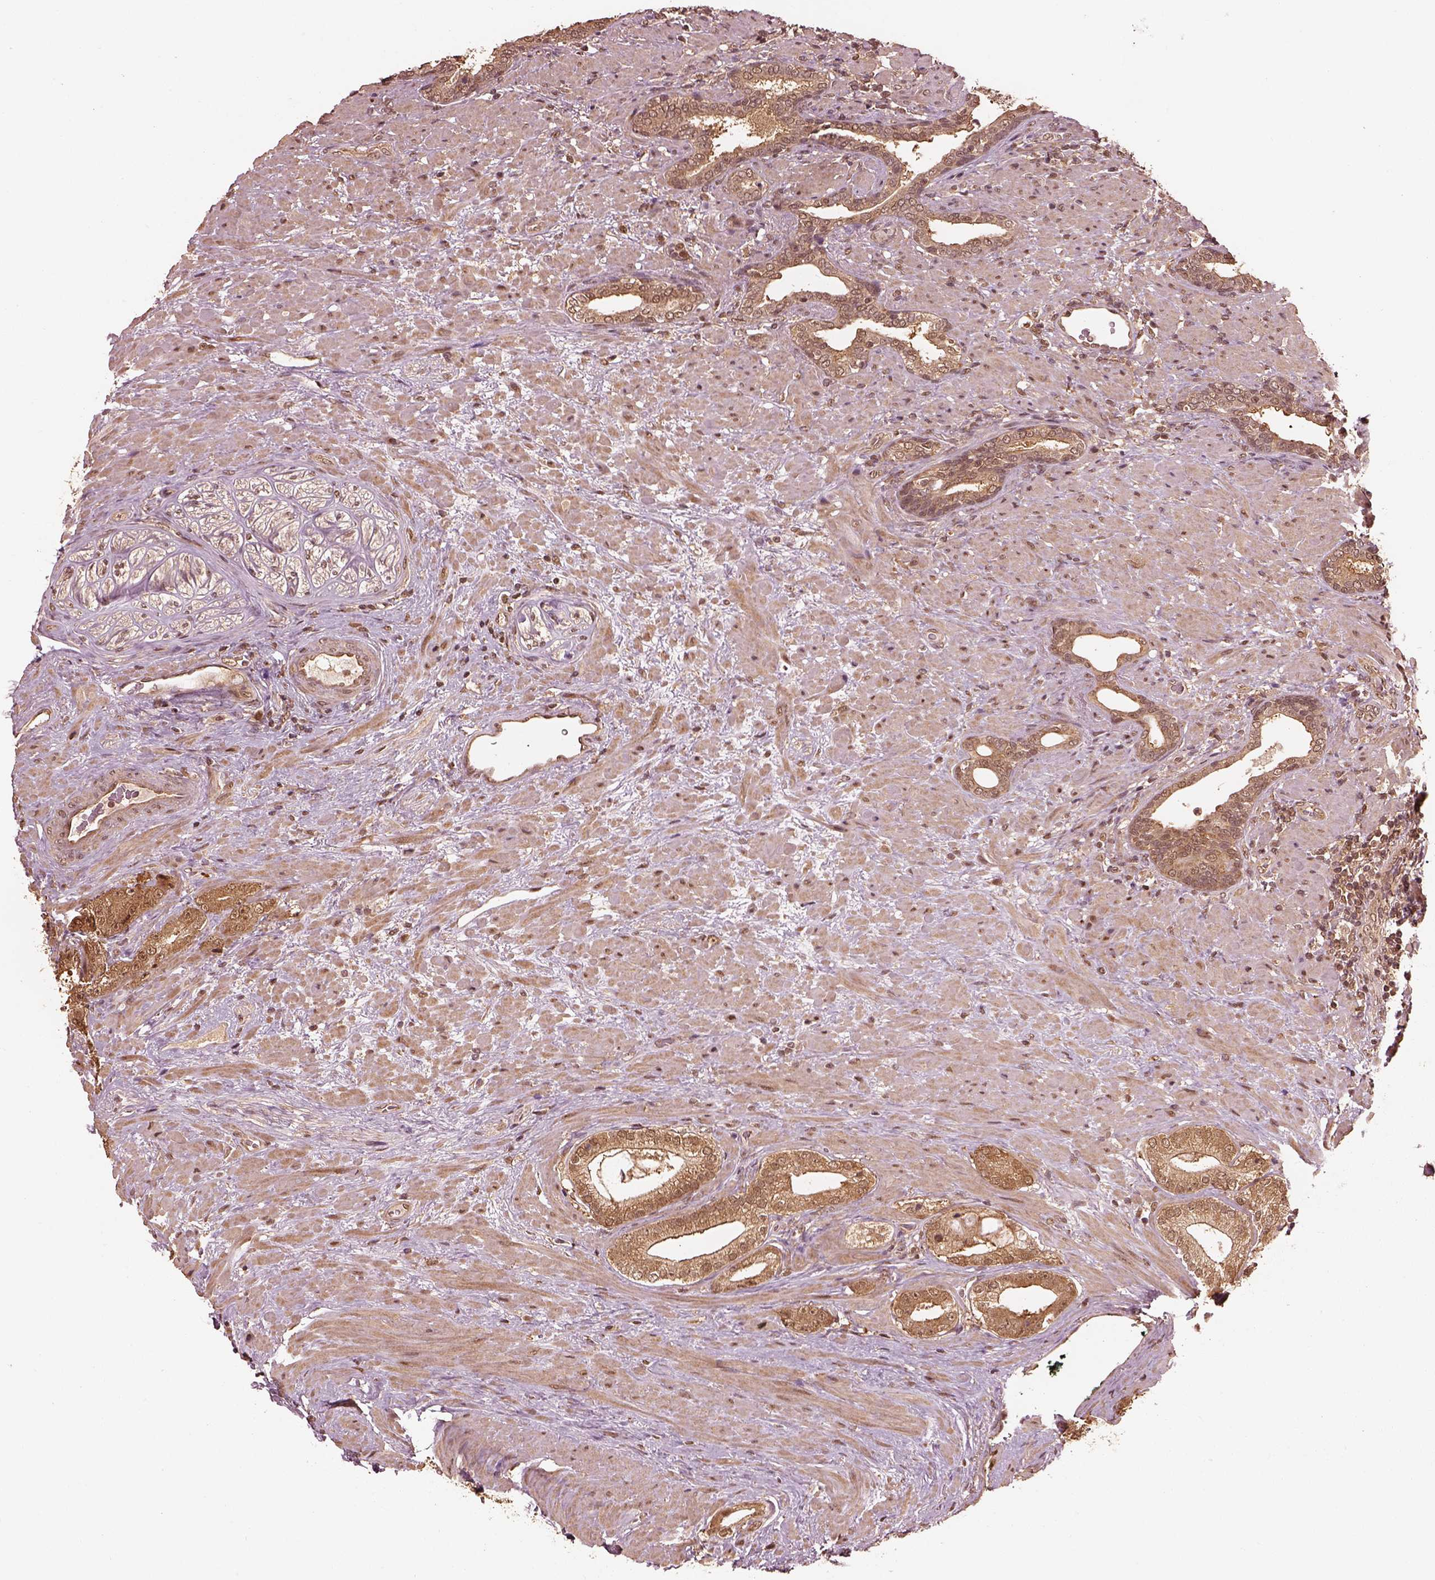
{"staining": {"intensity": "moderate", "quantity": ">75%", "location": "cytoplasmic/membranous"}, "tissue": "prostate cancer", "cell_type": "Tumor cells", "image_type": "cancer", "snomed": [{"axis": "morphology", "description": "Adenocarcinoma, Low grade"}, {"axis": "topography", "description": "Prostate and seminal vesicle, NOS"}], "caption": "Prostate cancer (low-grade adenocarcinoma) stained for a protein (brown) exhibits moderate cytoplasmic/membranous positive positivity in approximately >75% of tumor cells.", "gene": "PSMC5", "patient": {"sex": "male", "age": 61}}